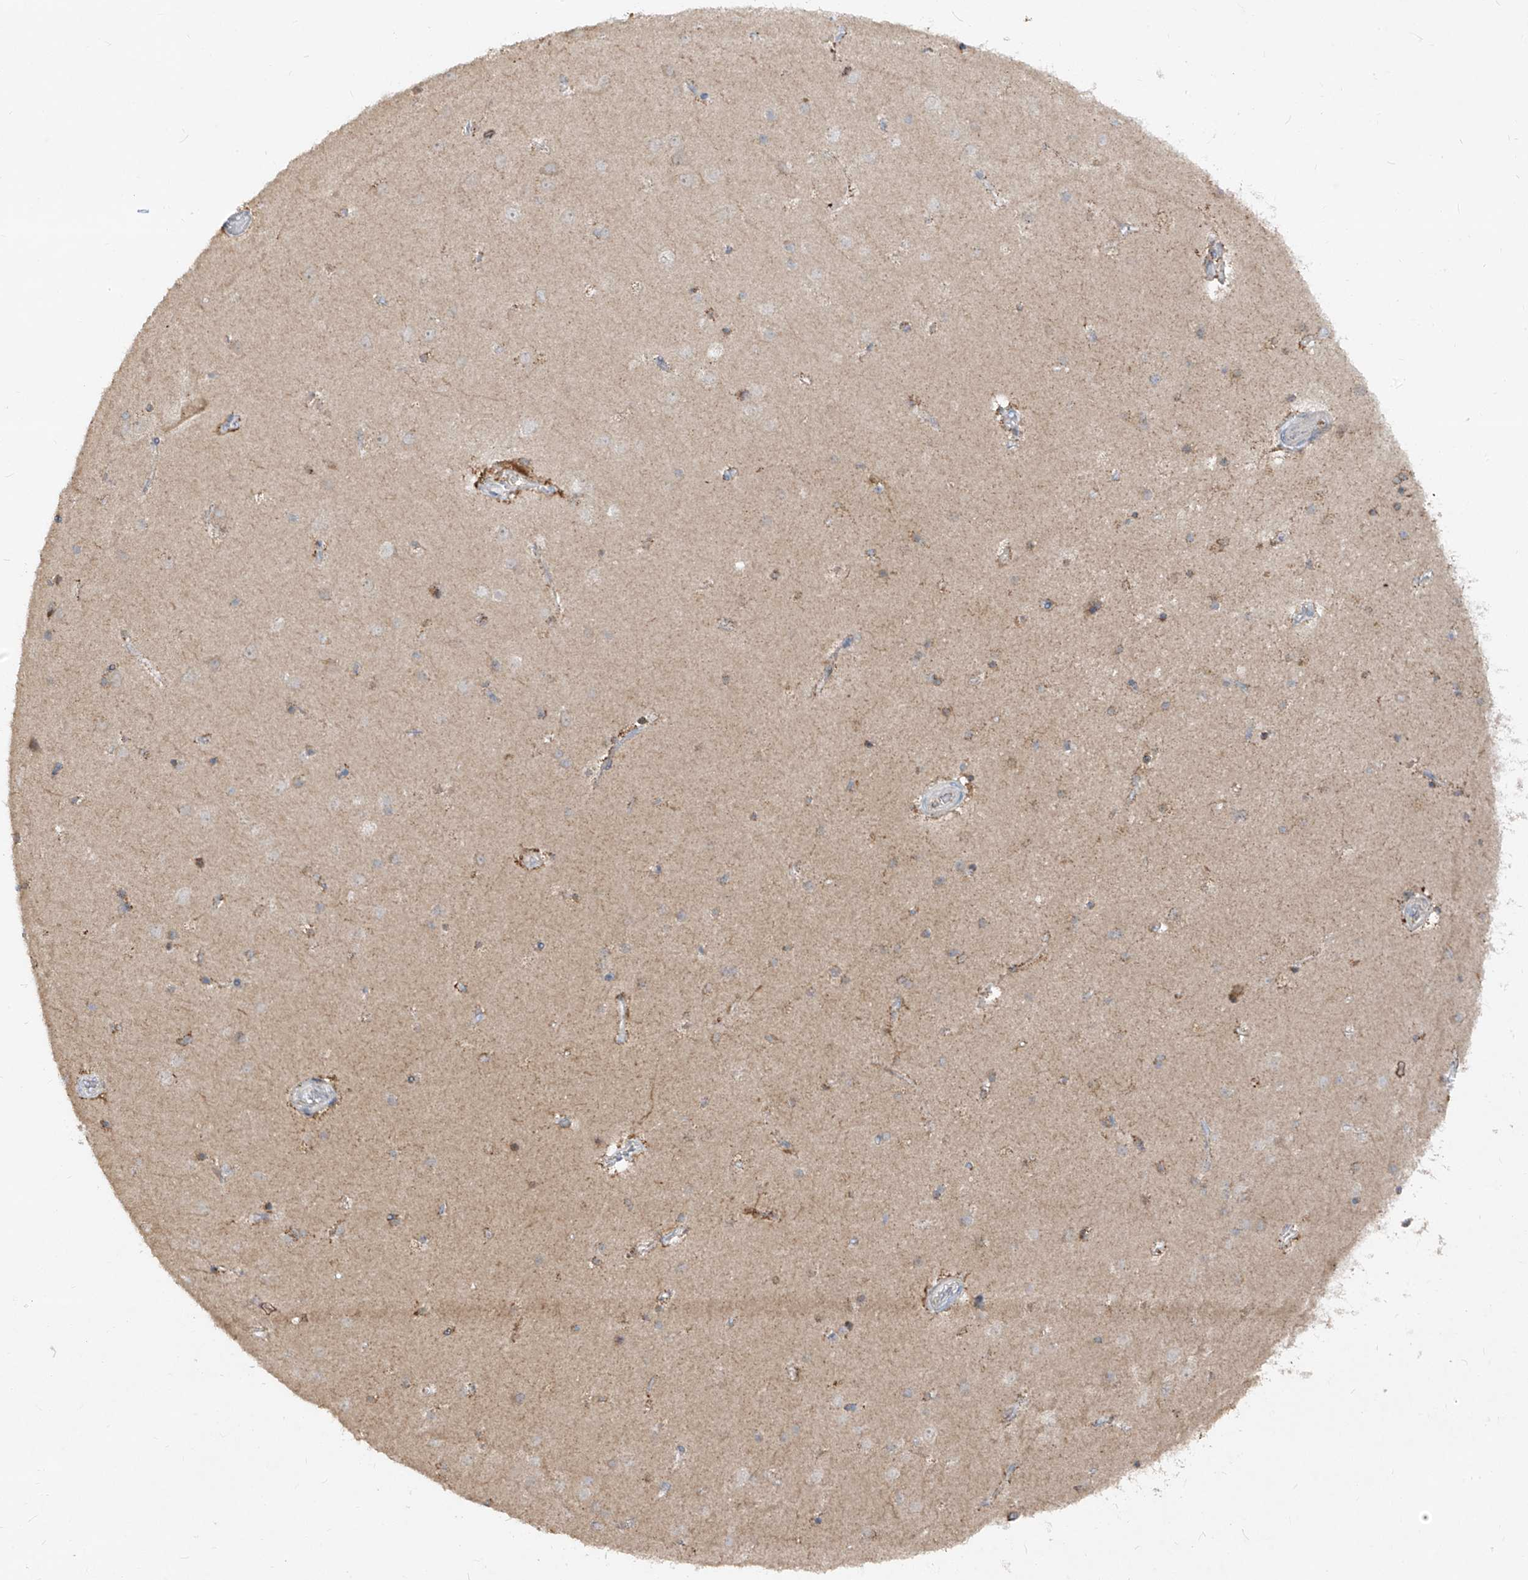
{"staining": {"intensity": "negative", "quantity": "none", "location": "none"}, "tissue": "cerebral cortex", "cell_type": "Endothelial cells", "image_type": "normal", "snomed": [{"axis": "morphology", "description": "Normal tissue, NOS"}, {"axis": "topography", "description": "Cerebral cortex"}], "caption": "Cerebral cortex stained for a protein using immunohistochemistry reveals no positivity endothelial cells.", "gene": "ABCD3", "patient": {"sex": "male", "age": 54}}